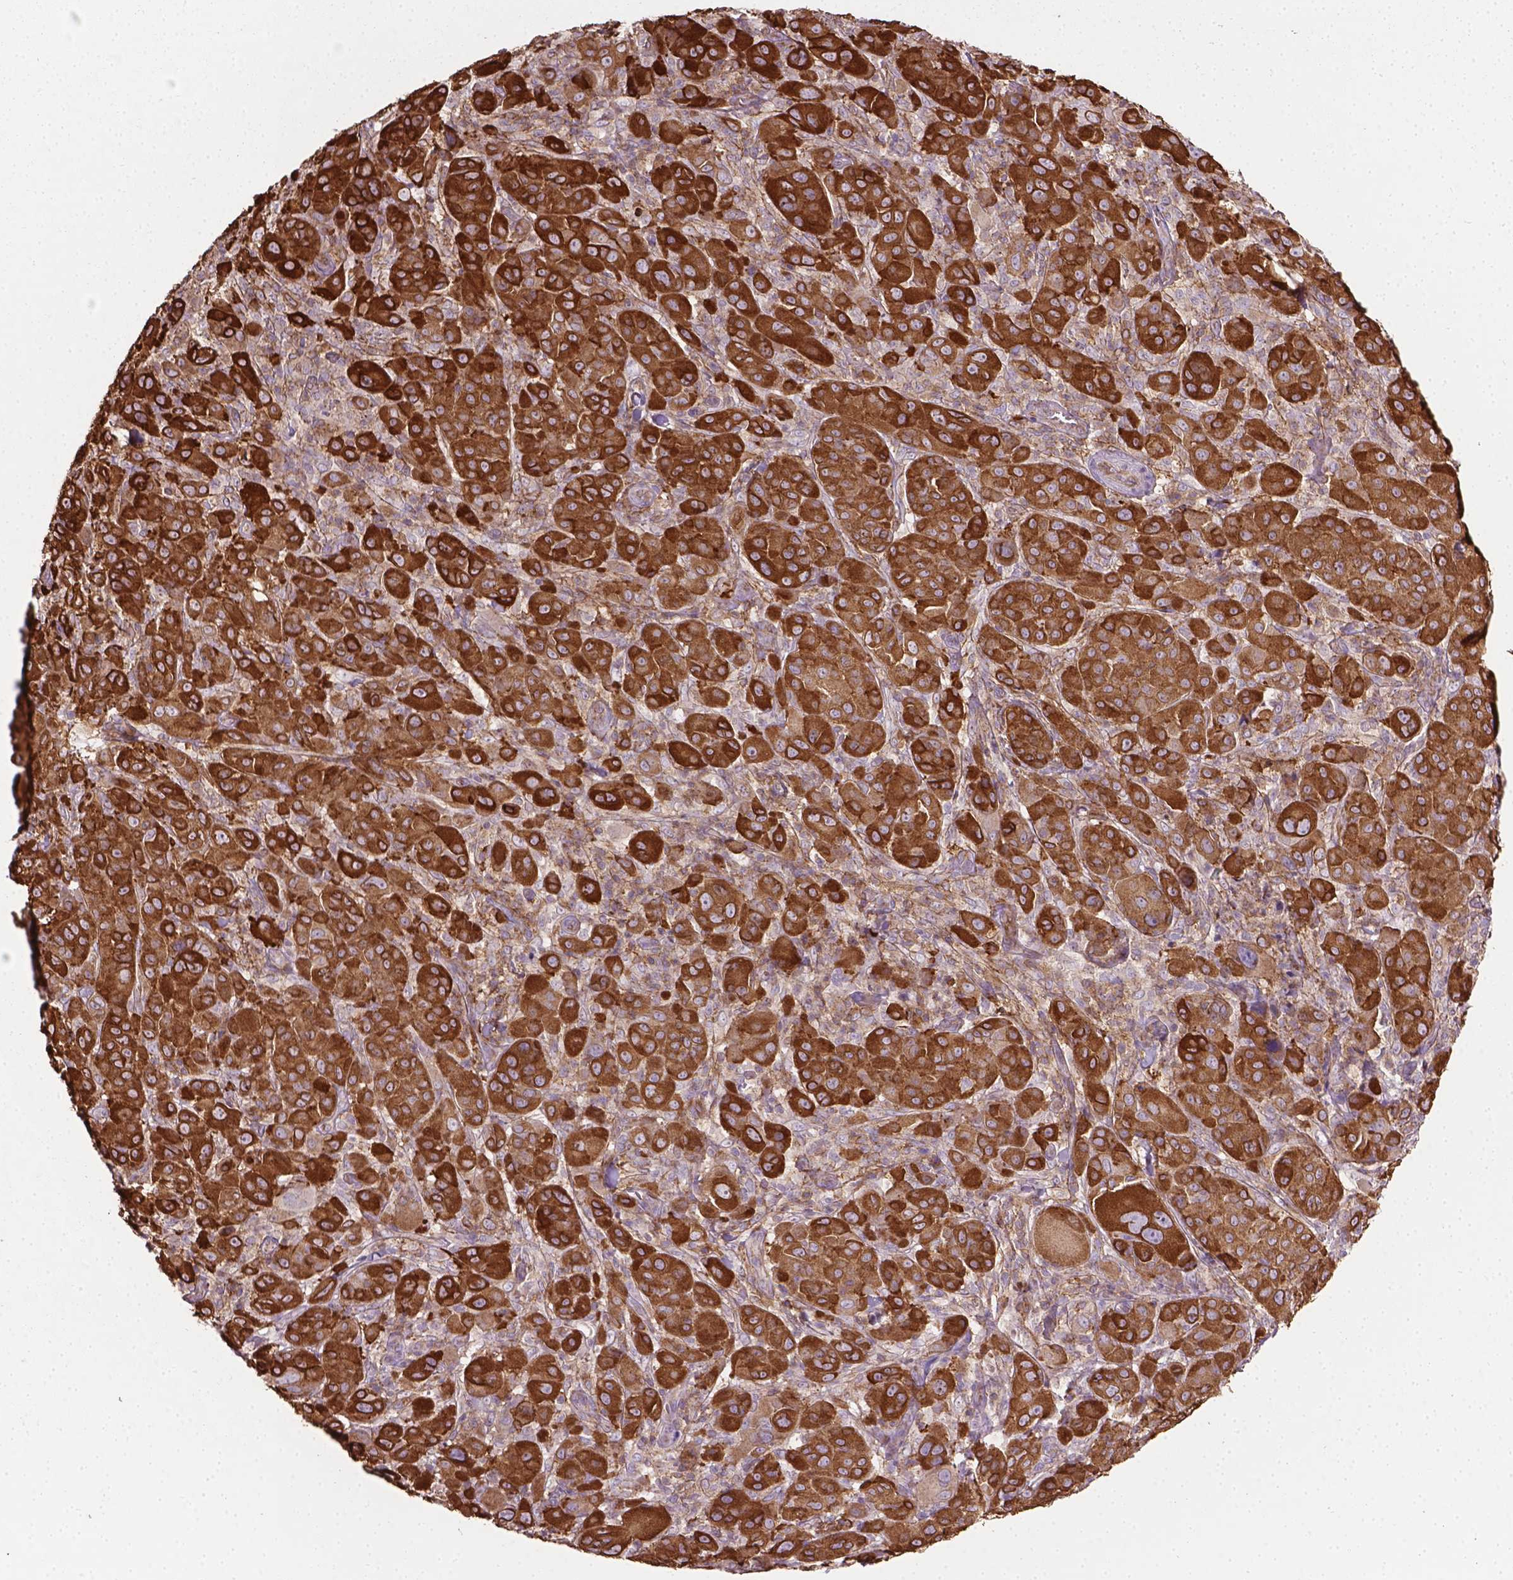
{"staining": {"intensity": "strong", "quantity": ">75%", "location": "cytoplasmic/membranous"}, "tissue": "melanoma", "cell_type": "Tumor cells", "image_type": "cancer", "snomed": [{"axis": "morphology", "description": "Malignant melanoma, NOS"}, {"axis": "topography", "description": "Skin"}], "caption": "Melanoma stained for a protein (brown) reveals strong cytoplasmic/membranous positive staining in about >75% of tumor cells.", "gene": "TCAF1", "patient": {"sex": "female", "age": 87}}